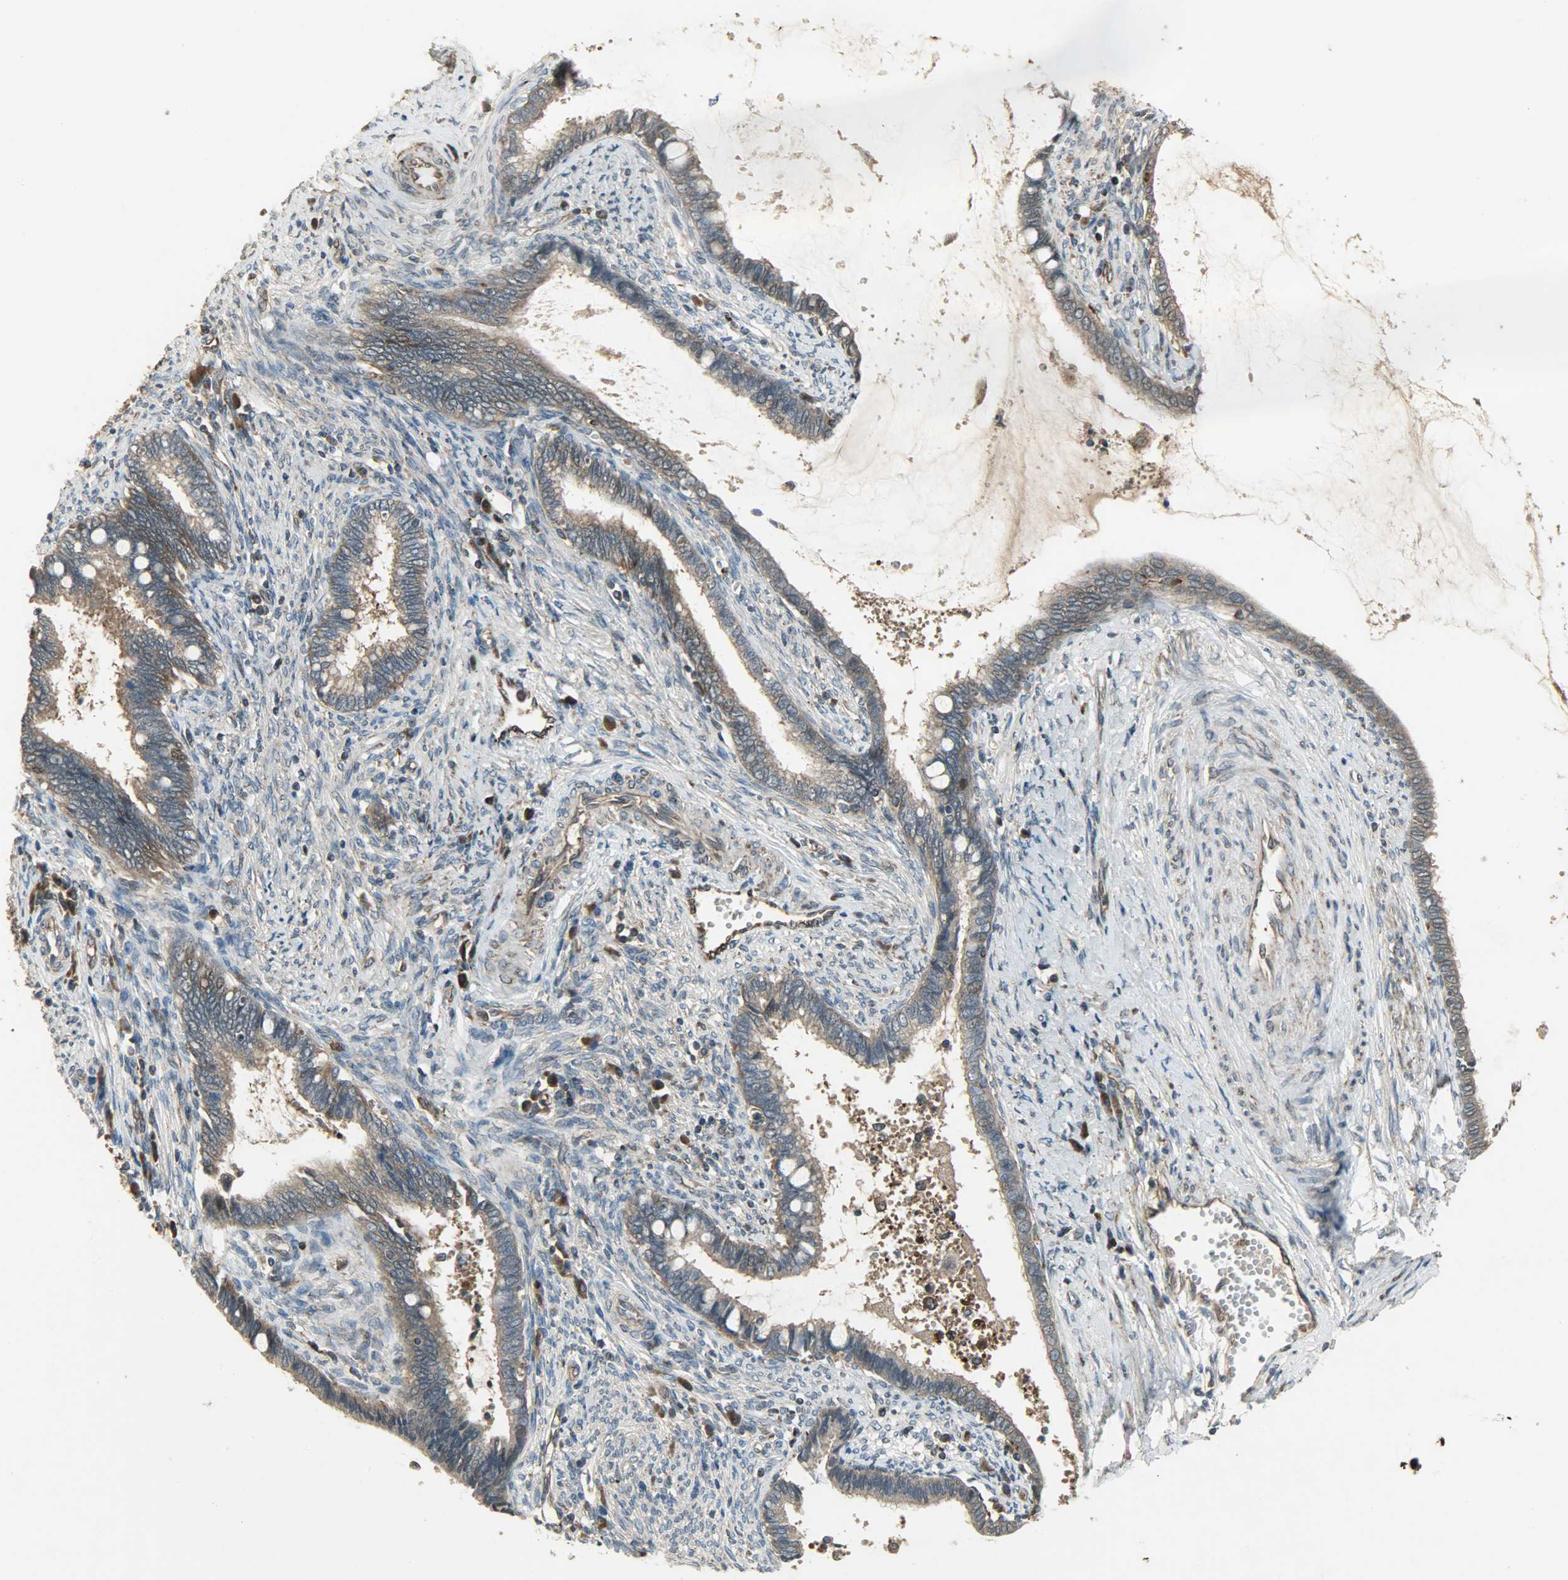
{"staining": {"intensity": "strong", "quantity": ">75%", "location": "cytoplasmic/membranous"}, "tissue": "cervical cancer", "cell_type": "Tumor cells", "image_type": "cancer", "snomed": [{"axis": "morphology", "description": "Adenocarcinoma, NOS"}, {"axis": "topography", "description": "Cervix"}], "caption": "Approximately >75% of tumor cells in cervical cancer show strong cytoplasmic/membranous protein expression as visualized by brown immunohistochemical staining.", "gene": "AMT", "patient": {"sex": "female", "age": 44}}